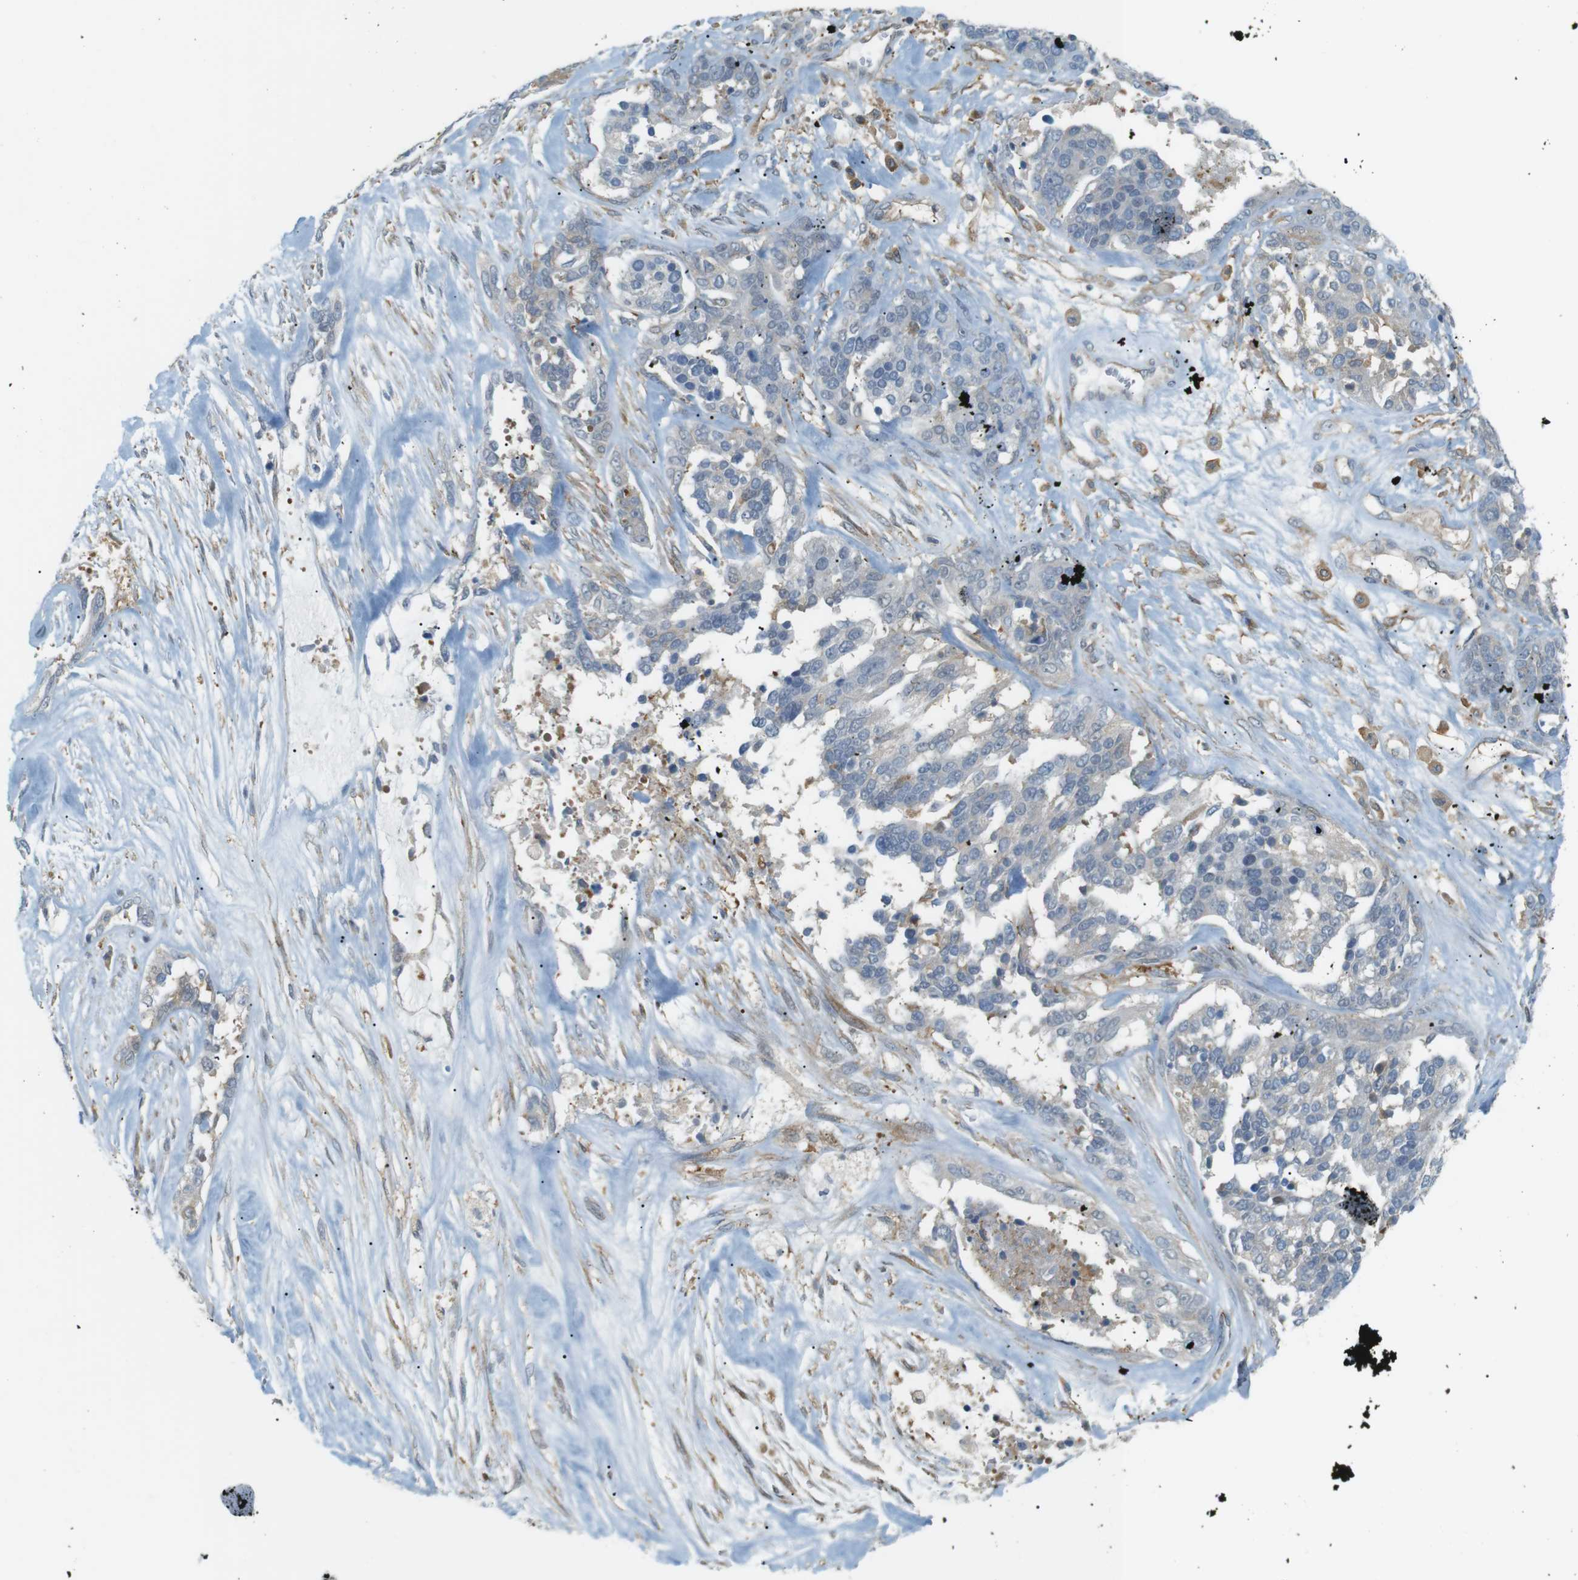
{"staining": {"intensity": "negative", "quantity": "none", "location": "none"}, "tissue": "ovarian cancer", "cell_type": "Tumor cells", "image_type": "cancer", "snomed": [{"axis": "morphology", "description": "Cystadenocarcinoma, serous, NOS"}, {"axis": "topography", "description": "Ovary"}], "caption": "DAB immunohistochemical staining of ovarian cancer (serous cystadenocarcinoma) reveals no significant expression in tumor cells.", "gene": "PEPD", "patient": {"sex": "female", "age": 44}}